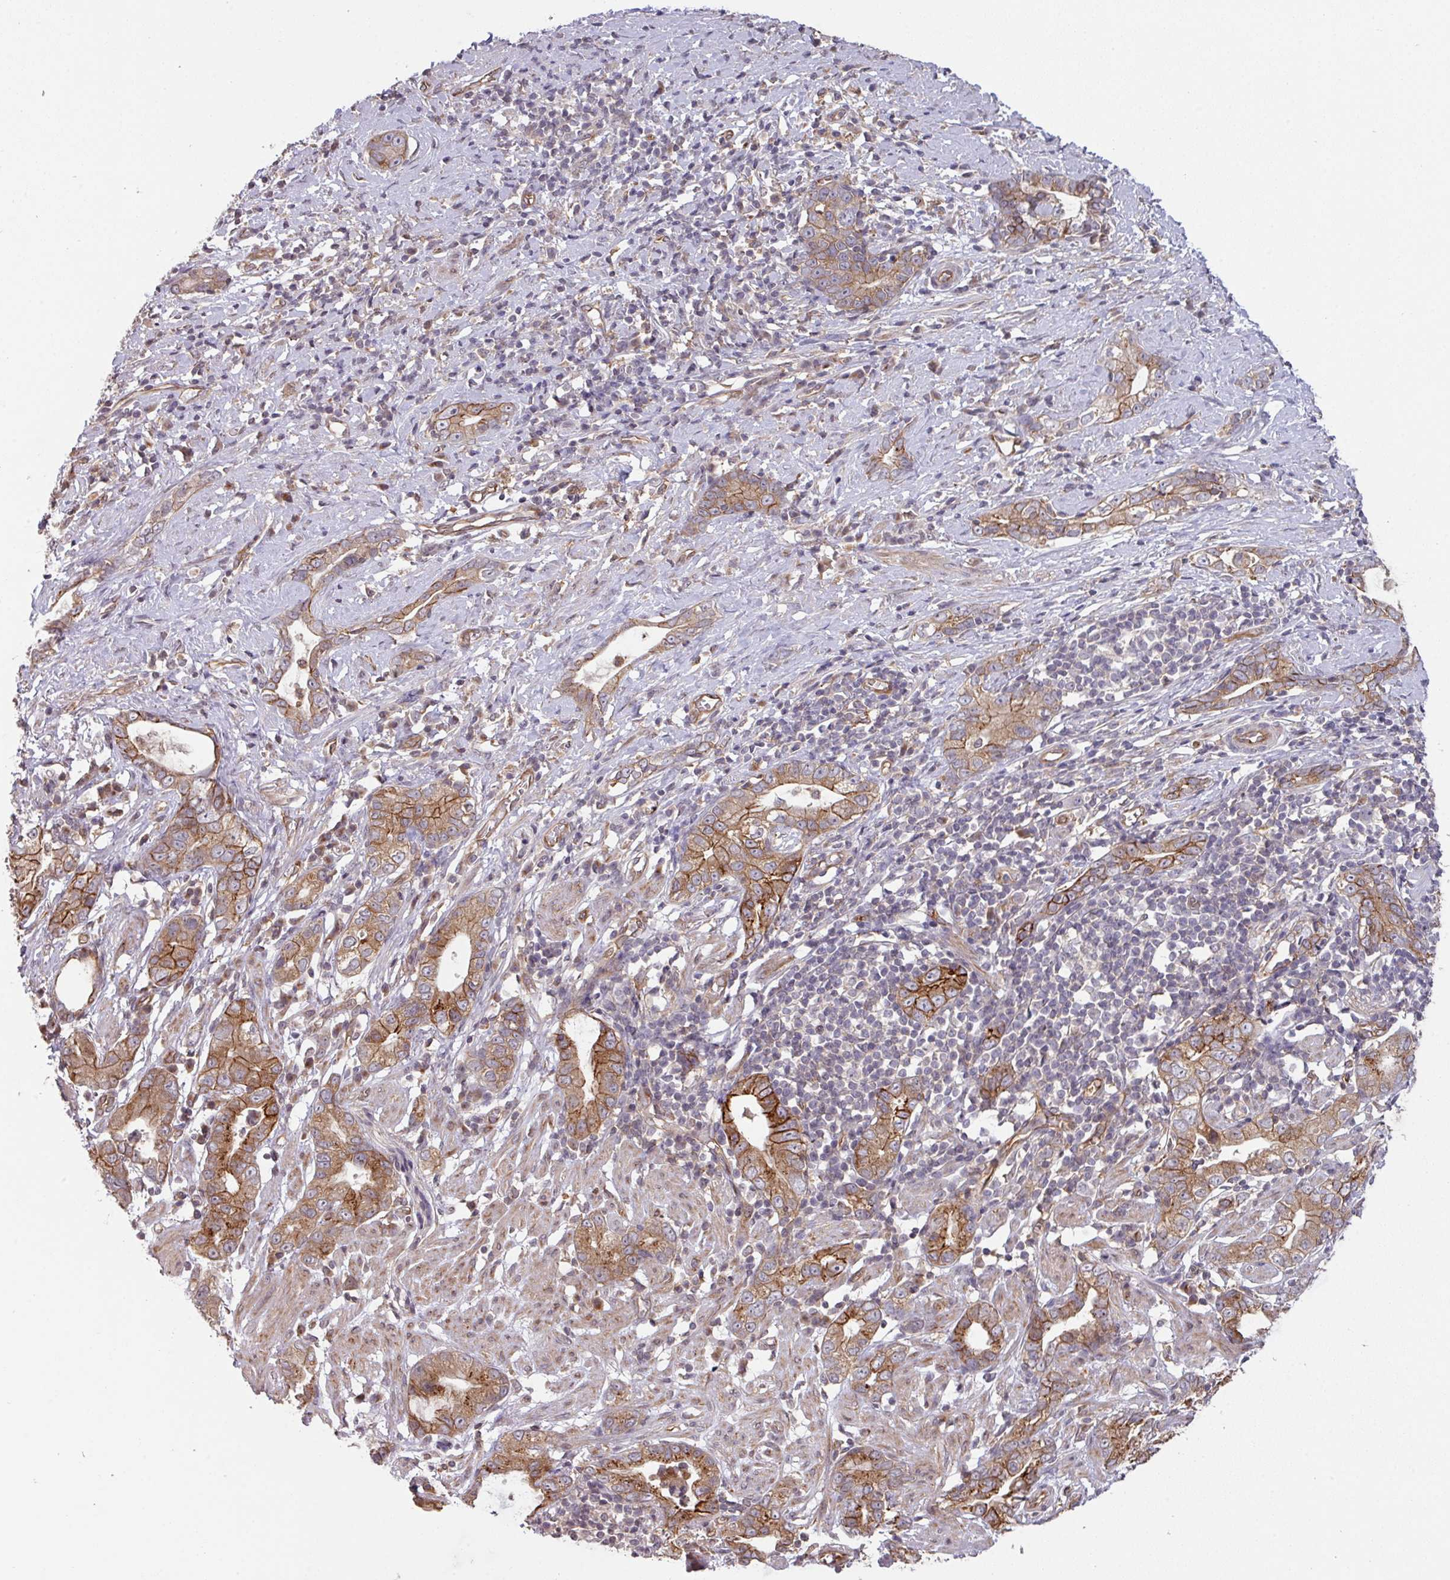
{"staining": {"intensity": "strong", "quantity": ">75%", "location": "cytoplasmic/membranous"}, "tissue": "stomach cancer", "cell_type": "Tumor cells", "image_type": "cancer", "snomed": [{"axis": "morphology", "description": "Adenocarcinoma, NOS"}, {"axis": "topography", "description": "Stomach"}], "caption": "Human stomach adenocarcinoma stained with a brown dye demonstrates strong cytoplasmic/membranous positive expression in approximately >75% of tumor cells.", "gene": "CYFIP2", "patient": {"sex": "male", "age": 55}}